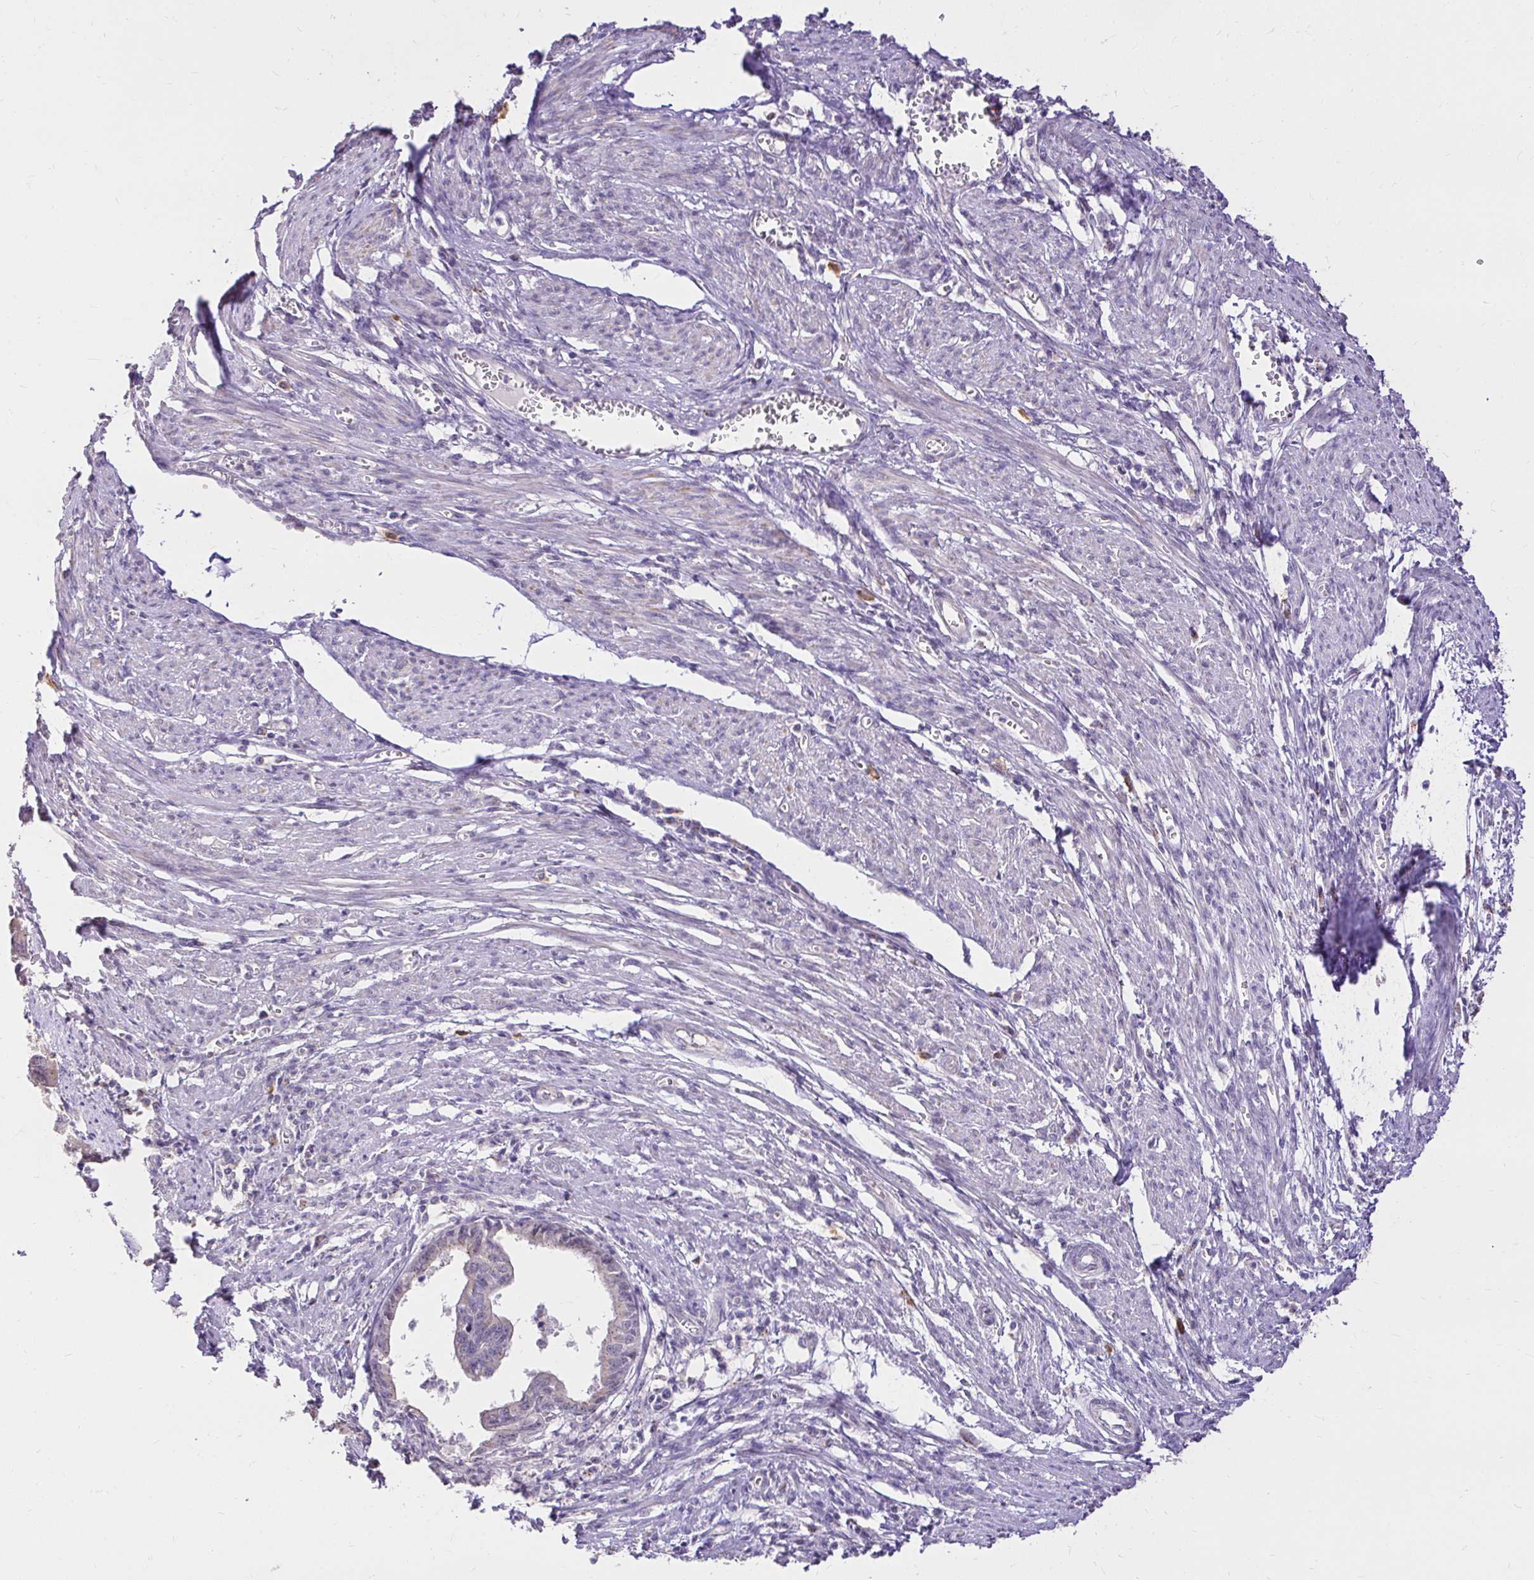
{"staining": {"intensity": "negative", "quantity": "none", "location": "none"}, "tissue": "endometrial cancer", "cell_type": "Tumor cells", "image_type": "cancer", "snomed": [{"axis": "morphology", "description": "Adenocarcinoma, NOS"}, {"axis": "topography", "description": "Endometrium"}], "caption": "DAB (3,3'-diaminobenzidine) immunohistochemical staining of endometrial cancer exhibits no significant staining in tumor cells.", "gene": "KIAA1210", "patient": {"sex": "female", "age": 65}}